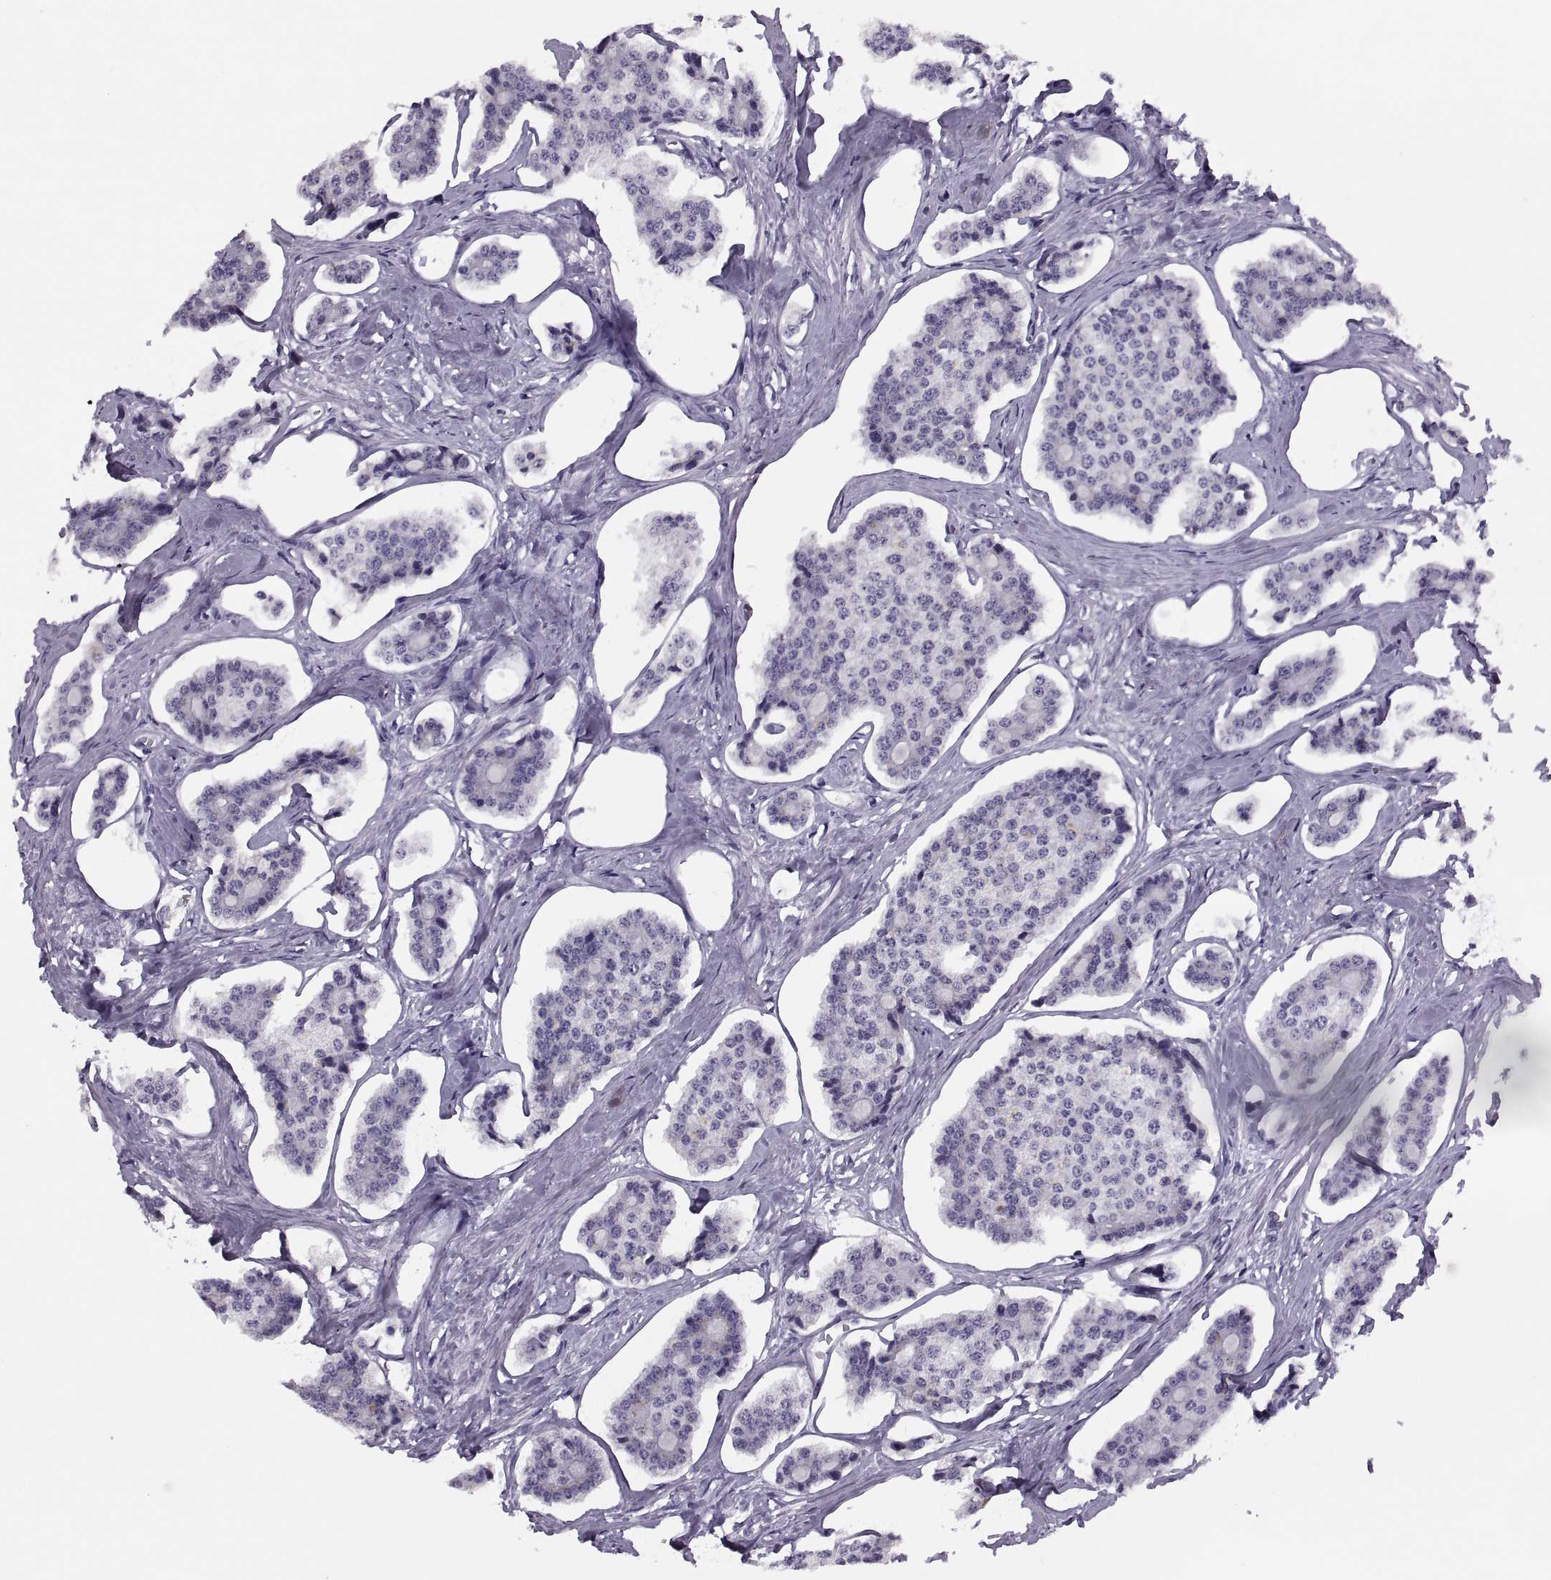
{"staining": {"intensity": "negative", "quantity": "none", "location": "none"}, "tissue": "carcinoid", "cell_type": "Tumor cells", "image_type": "cancer", "snomed": [{"axis": "morphology", "description": "Carcinoid, malignant, NOS"}, {"axis": "topography", "description": "Small intestine"}], "caption": "DAB immunohistochemical staining of malignant carcinoid displays no significant staining in tumor cells.", "gene": "SYNGR4", "patient": {"sex": "female", "age": 65}}